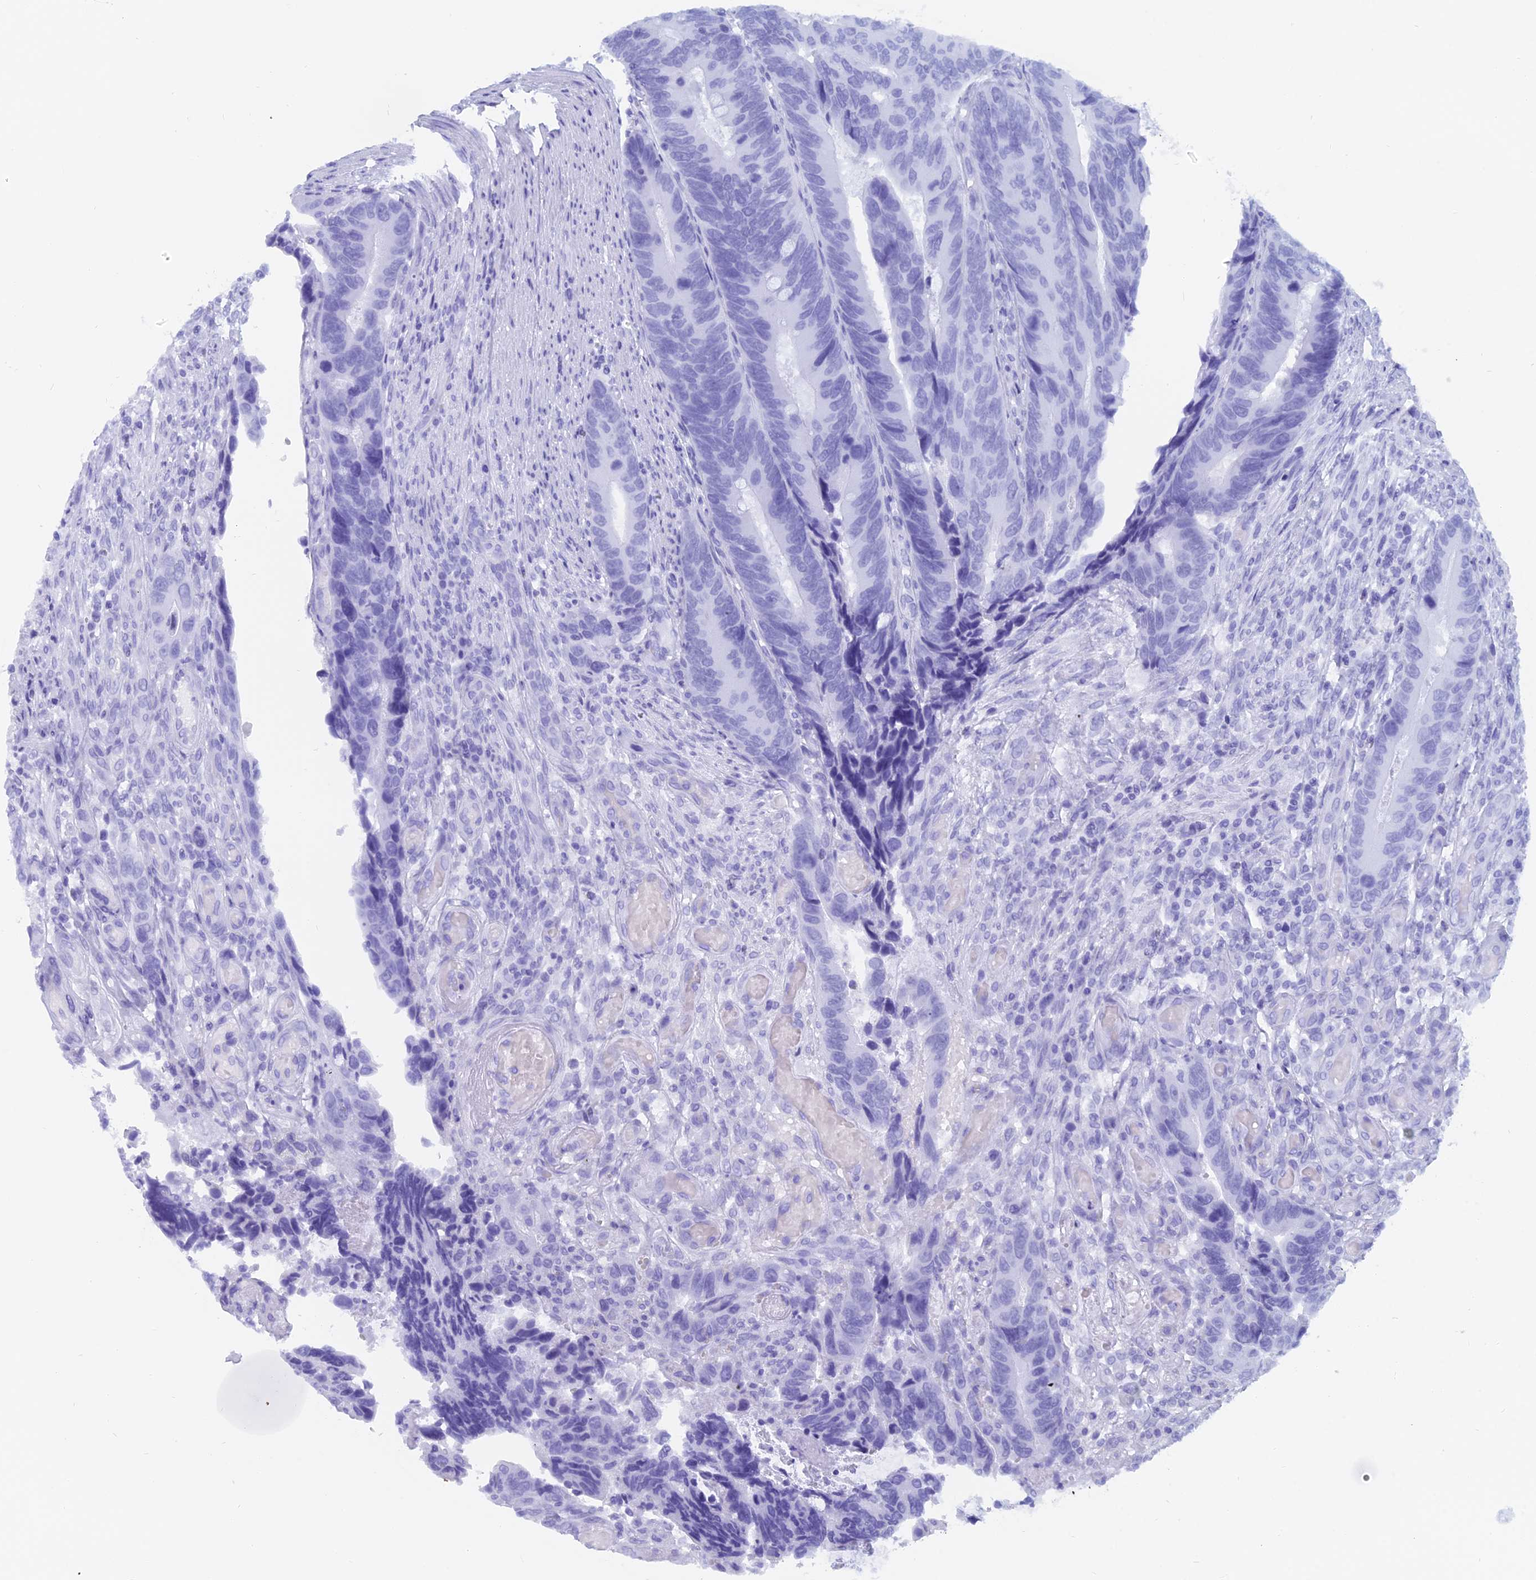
{"staining": {"intensity": "negative", "quantity": "none", "location": "none"}, "tissue": "colorectal cancer", "cell_type": "Tumor cells", "image_type": "cancer", "snomed": [{"axis": "morphology", "description": "Adenocarcinoma, NOS"}, {"axis": "topography", "description": "Colon"}], "caption": "Immunohistochemistry of human adenocarcinoma (colorectal) displays no expression in tumor cells. Nuclei are stained in blue.", "gene": "CAPS", "patient": {"sex": "male", "age": 87}}